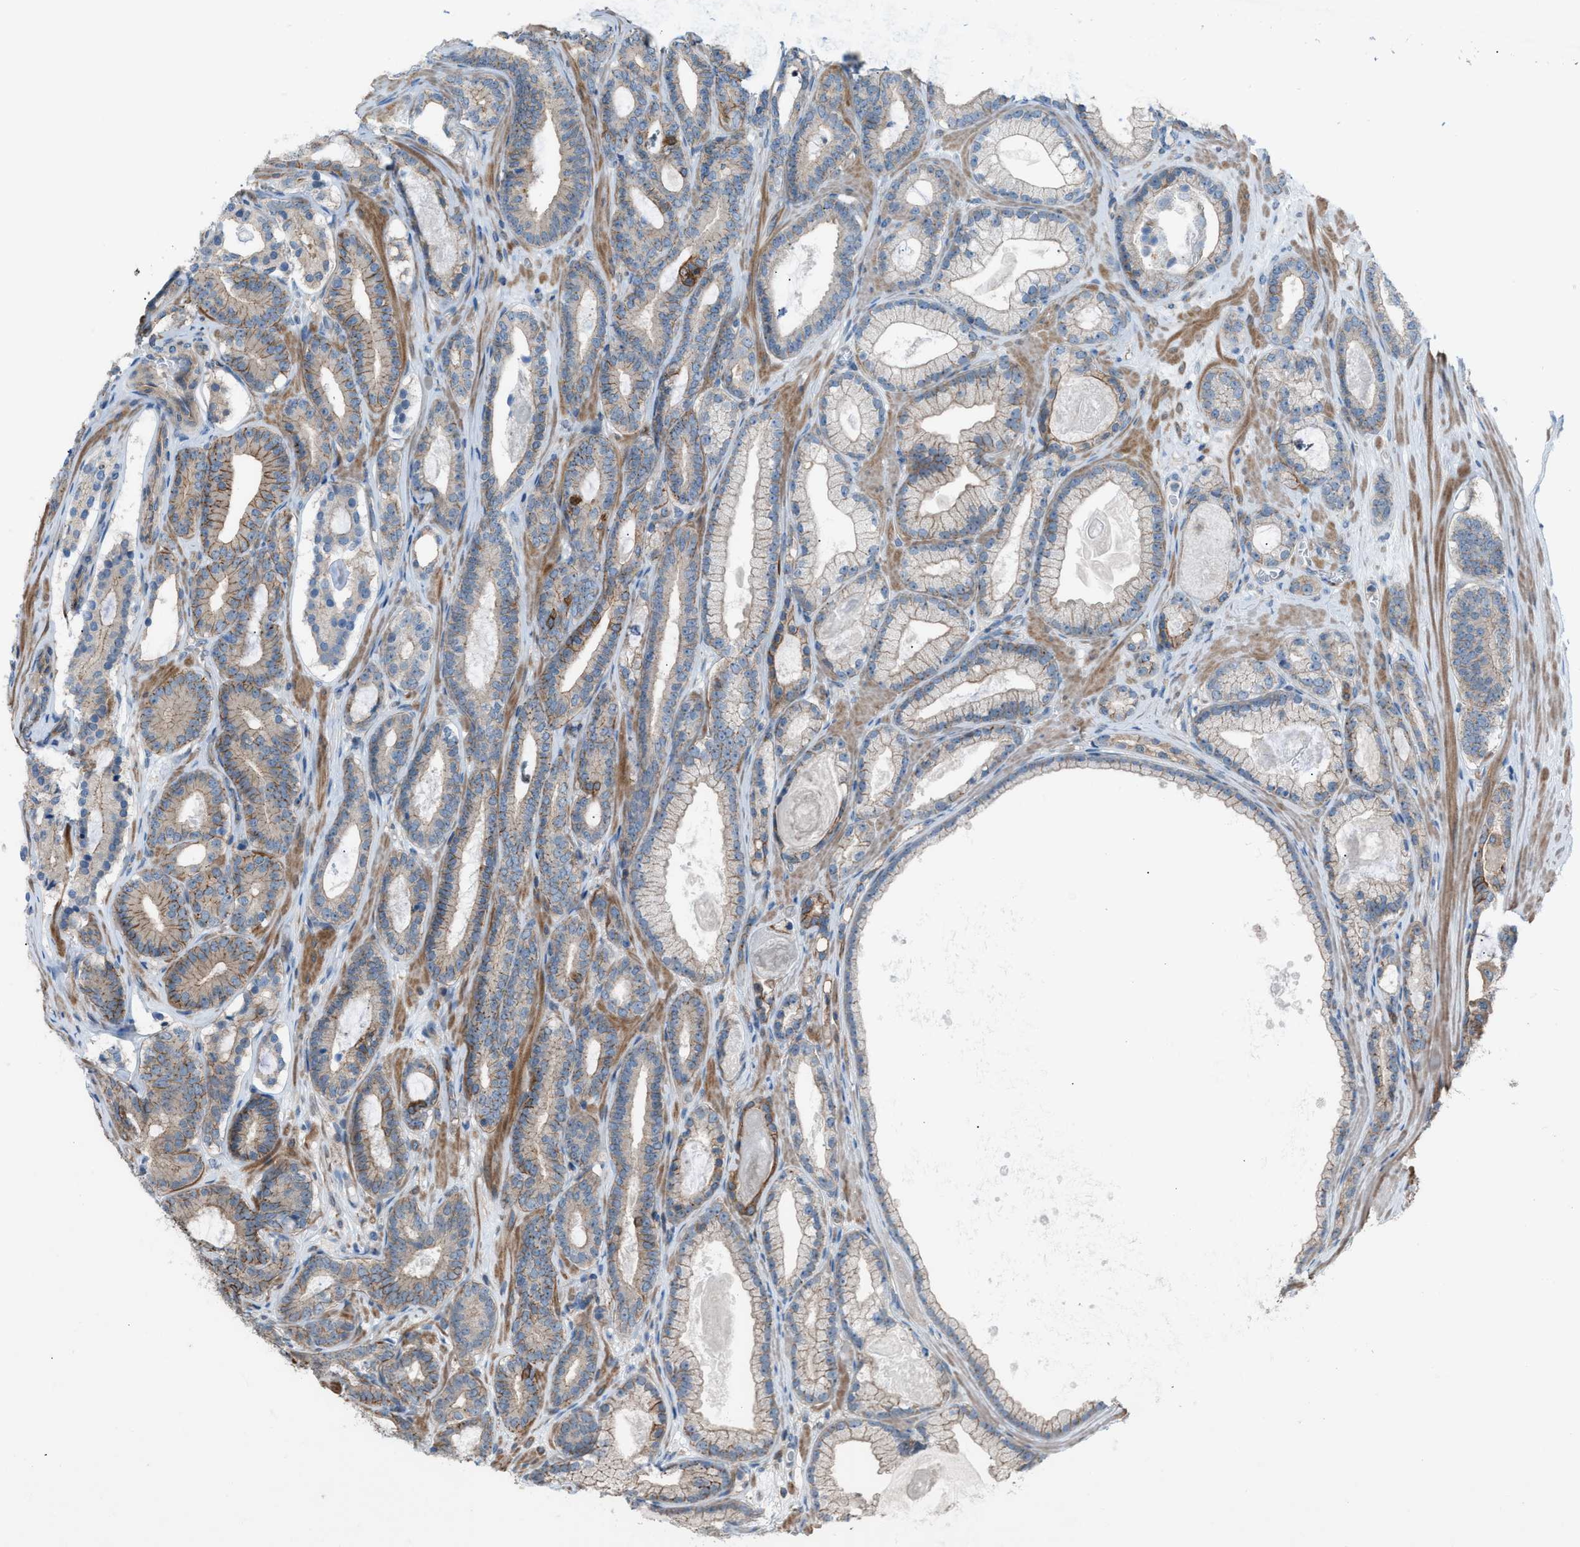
{"staining": {"intensity": "moderate", "quantity": "<25%", "location": "cytoplasmic/membranous"}, "tissue": "prostate cancer", "cell_type": "Tumor cells", "image_type": "cancer", "snomed": [{"axis": "morphology", "description": "Adenocarcinoma, High grade"}, {"axis": "topography", "description": "Prostate"}], "caption": "Moderate cytoplasmic/membranous expression is appreciated in approximately <25% of tumor cells in high-grade adenocarcinoma (prostate). The protein of interest is shown in brown color, while the nuclei are stained blue.", "gene": "DYRK1A", "patient": {"sex": "male", "age": 60}}